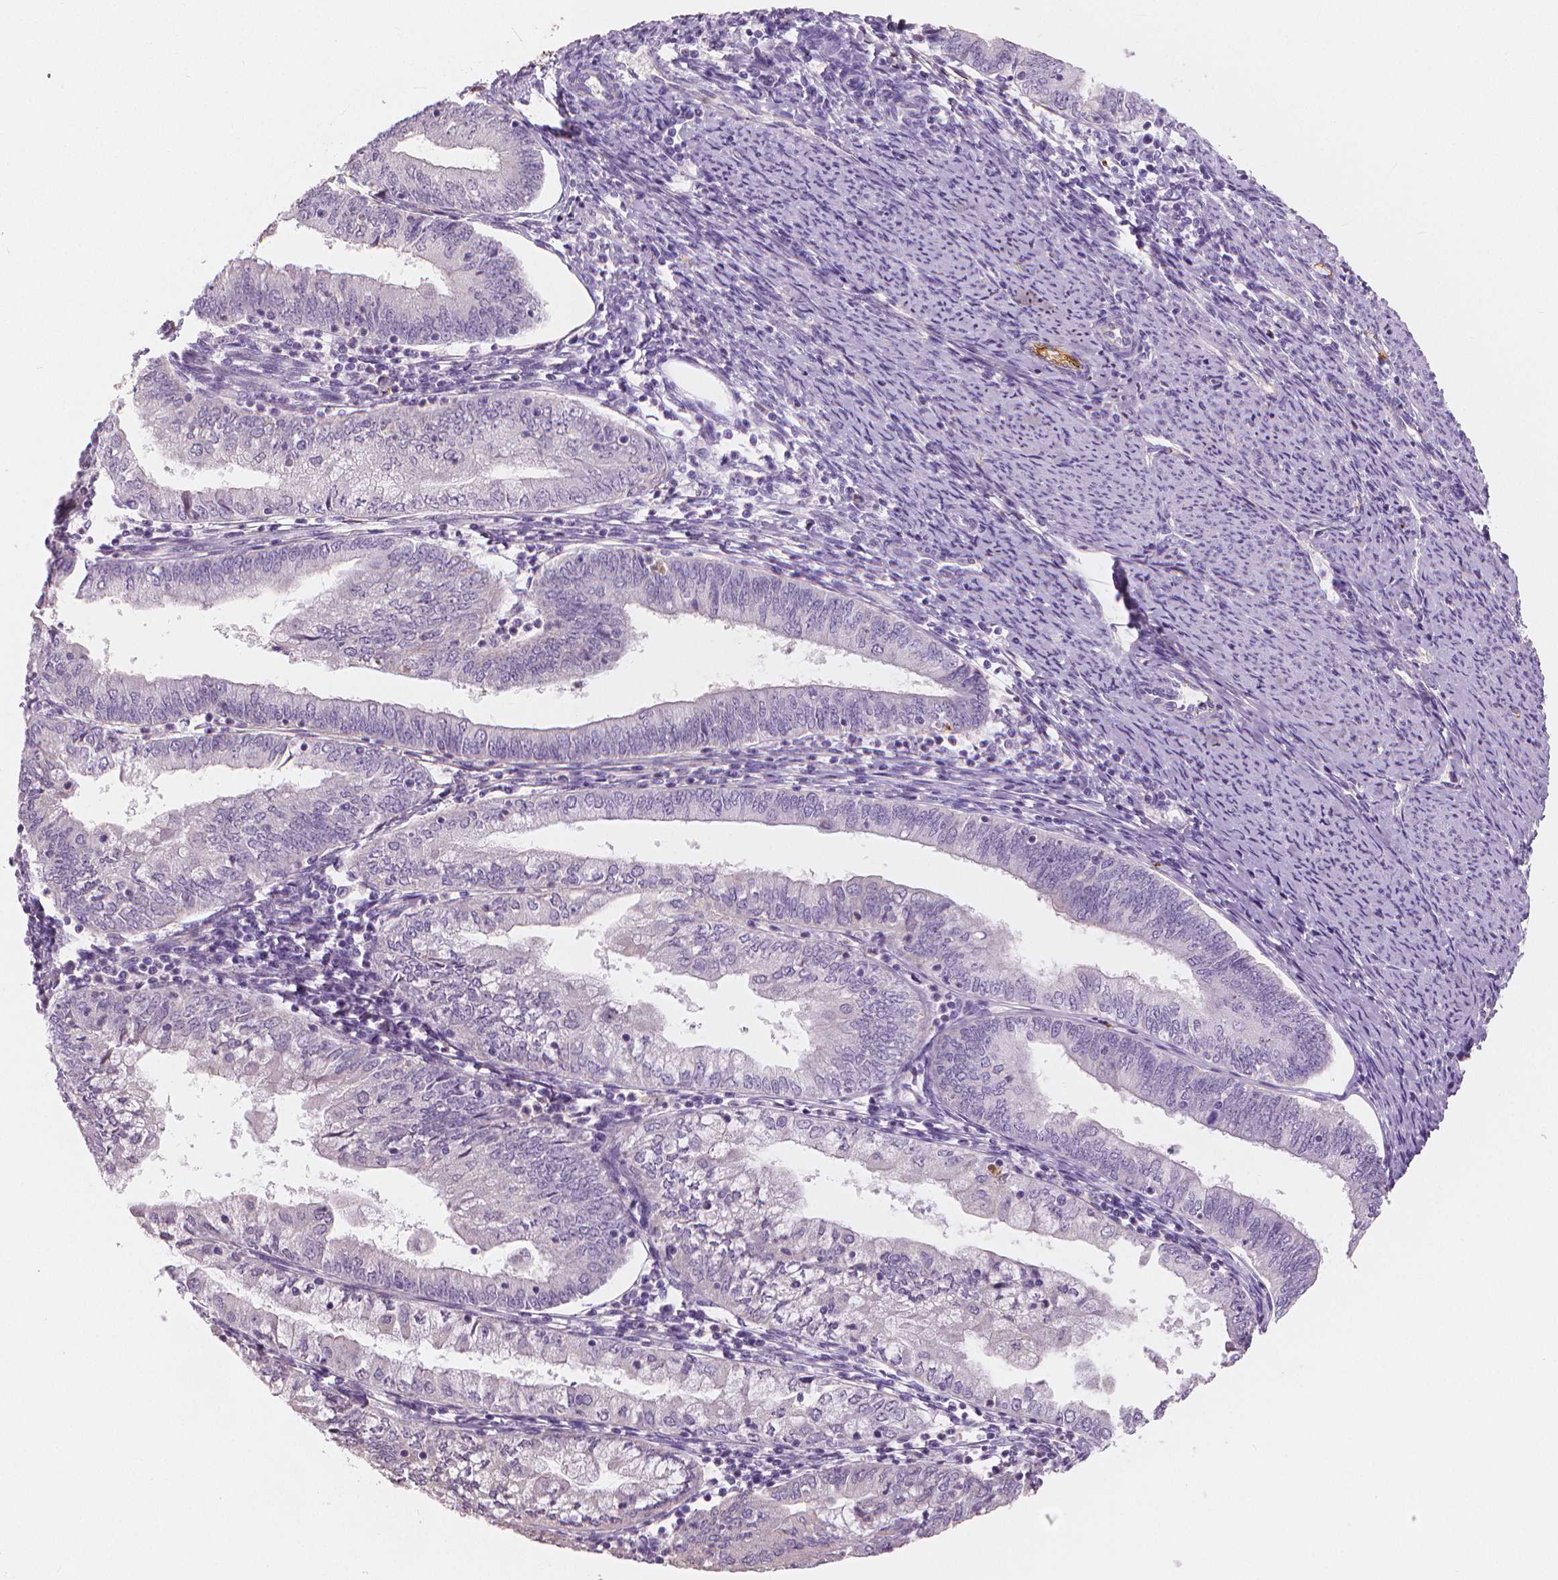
{"staining": {"intensity": "negative", "quantity": "none", "location": "none"}, "tissue": "endometrial cancer", "cell_type": "Tumor cells", "image_type": "cancer", "snomed": [{"axis": "morphology", "description": "Adenocarcinoma, NOS"}, {"axis": "topography", "description": "Endometrium"}], "caption": "A micrograph of adenocarcinoma (endometrial) stained for a protein exhibits no brown staining in tumor cells.", "gene": "APOA4", "patient": {"sex": "female", "age": 55}}